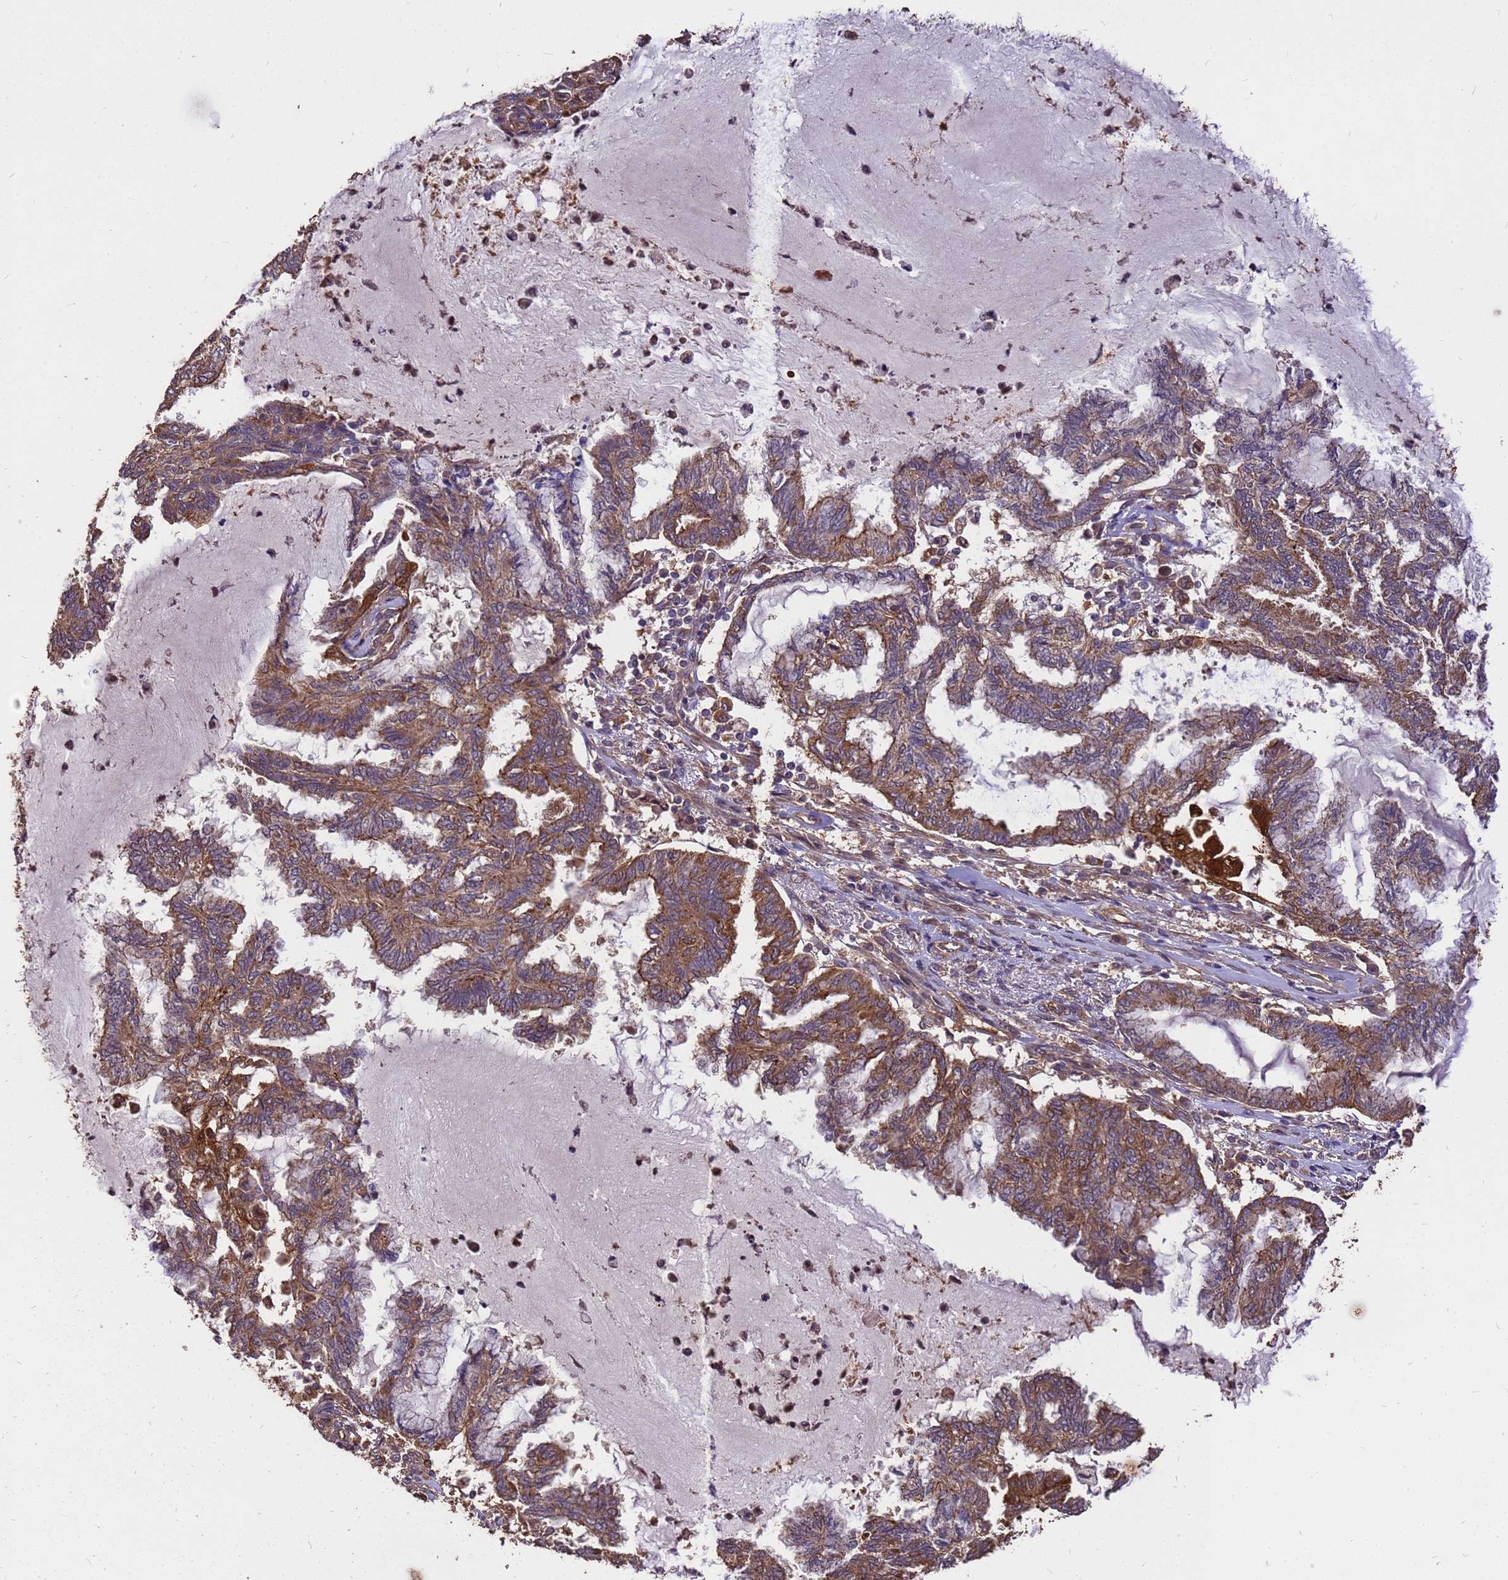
{"staining": {"intensity": "moderate", "quantity": ">75%", "location": "cytoplasmic/membranous"}, "tissue": "endometrial cancer", "cell_type": "Tumor cells", "image_type": "cancer", "snomed": [{"axis": "morphology", "description": "Adenocarcinoma, NOS"}, {"axis": "topography", "description": "Endometrium"}], "caption": "The histopathology image shows staining of adenocarcinoma (endometrial), revealing moderate cytoplasmic/membranous protein expression (brown color) within tumor cells.", "gene": "ZNF618", "patient": {"sex": "female", "age": 86}}